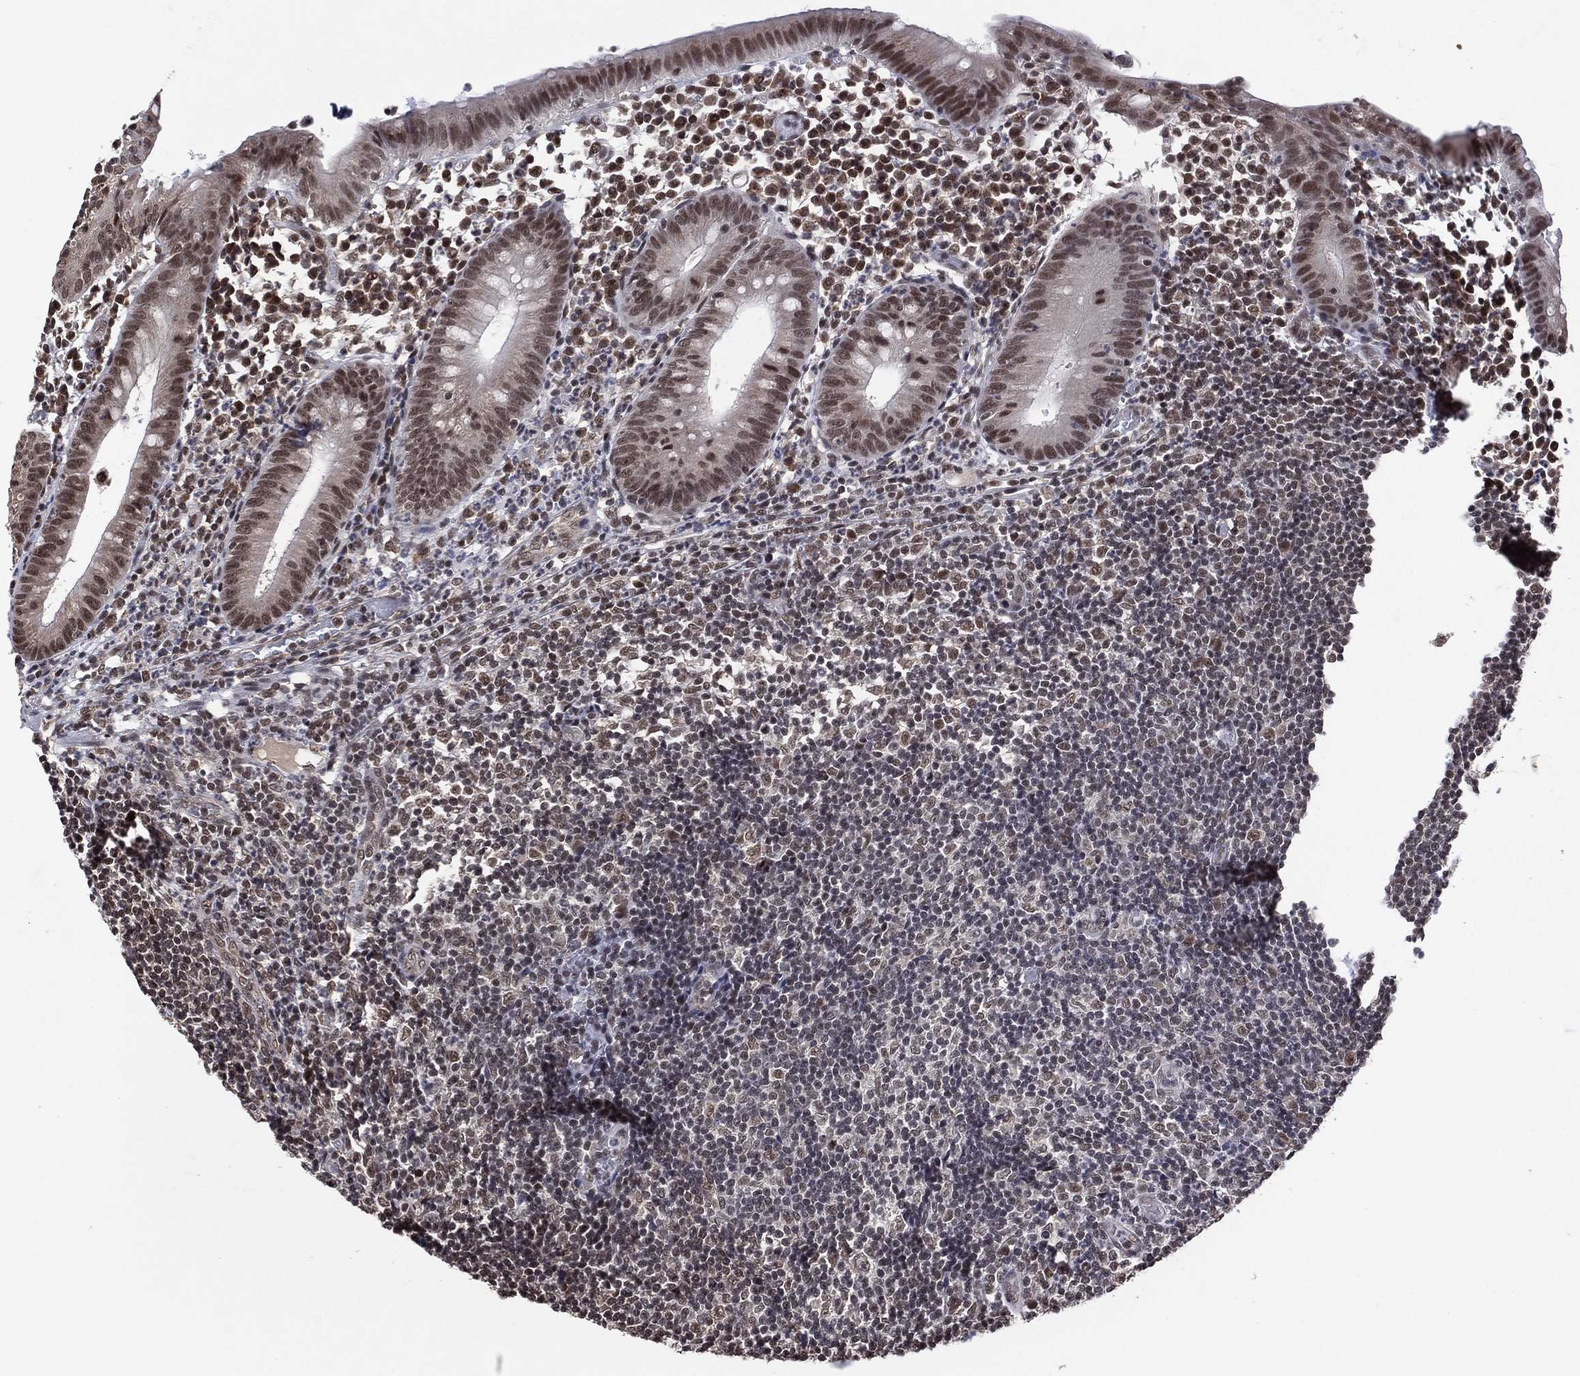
{"staining": {"intensity": "moderate", "quantity": "25%-75%", "location": "nuclear"}, "tissue": "appendix", "cell_type": "Glandular cells", "image_type": "normal", "snomed": [{"axis": "morphology", "description": "Normal tissue, NOS"}, {"axis": "topography", "description": "Appendix"}], "caption": "The immunohistochemical stain labels moderate nuclear positivity in glandular cells of unremarkable appendix. (brown staining indicates protein expression, while blue staining denotes nuclei).", "gene": "DMAP1", "patient": {"sex": "female", "age": 40}}